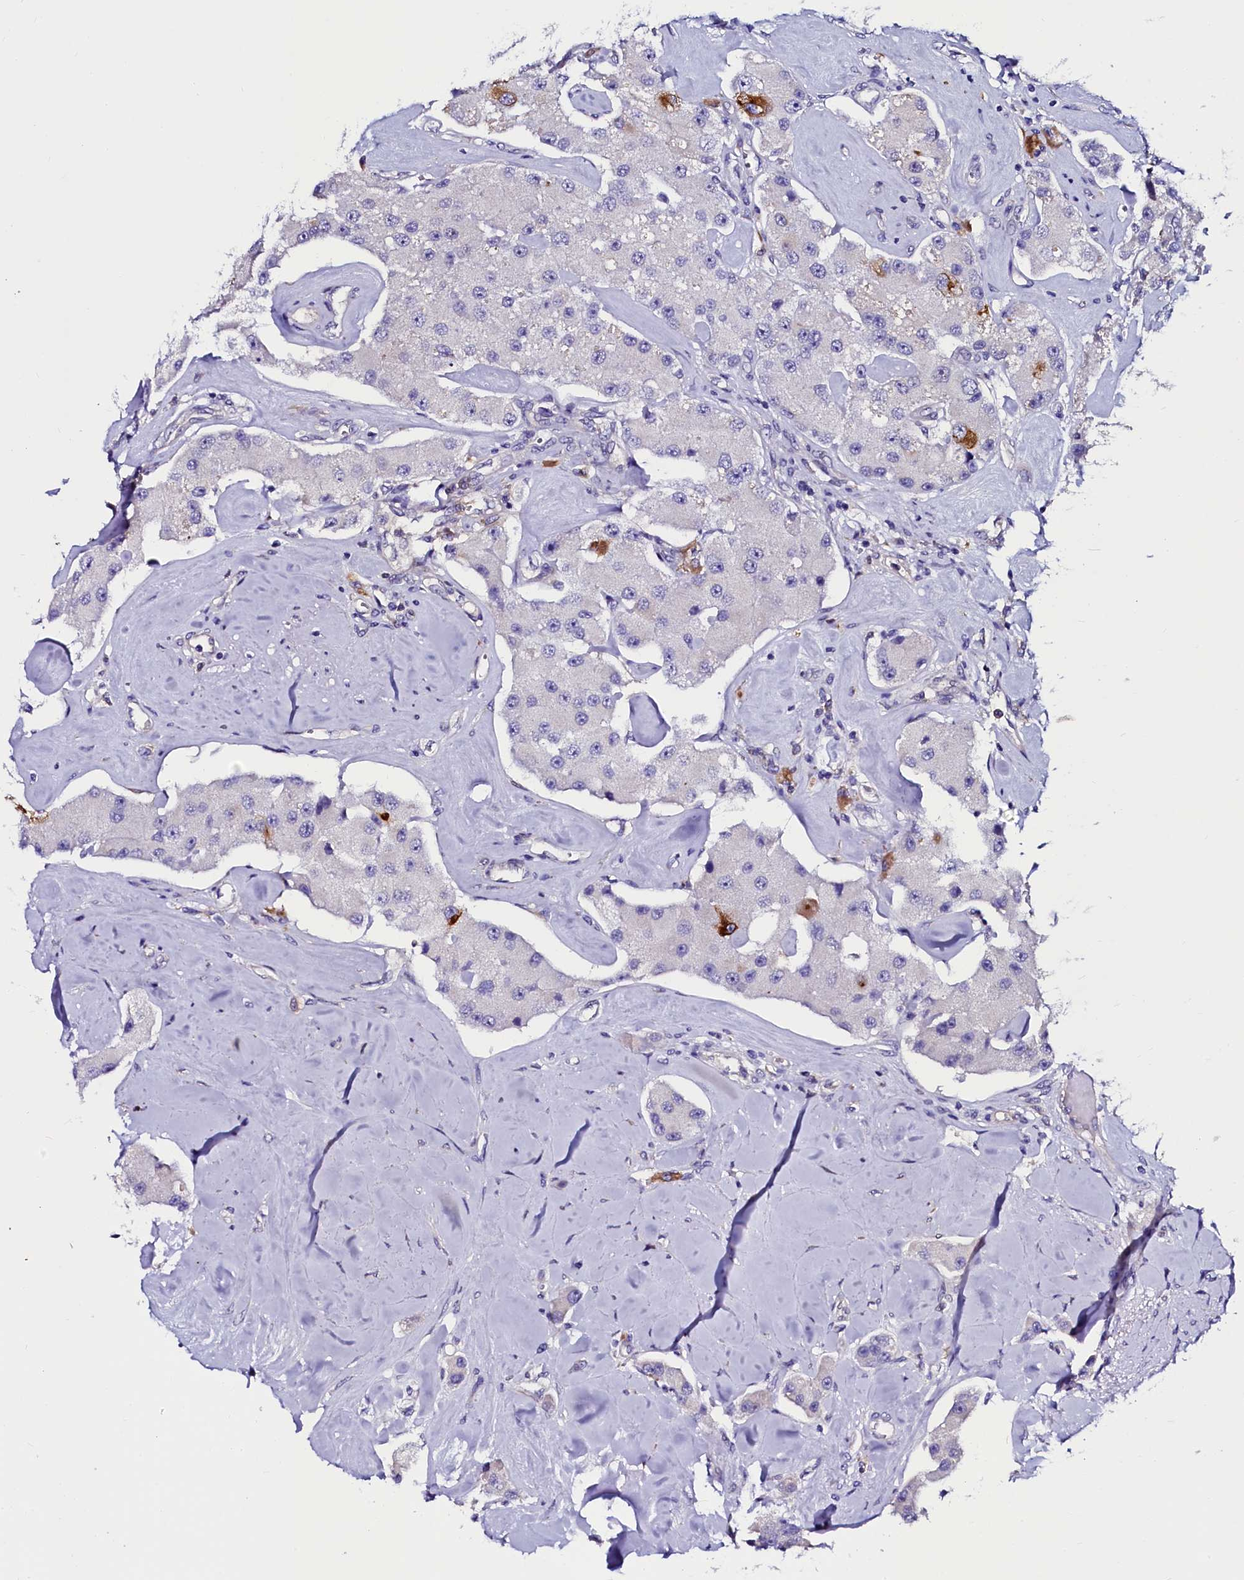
{"staining": {"intensity": "strong", "quantity": "<25%", "location": "cytoplasmic/membranous"}, "tissue": "carcinoid", "cell_type": "Tumor cells", "image_type": "cancer", "snomed": [{"axis": "morphology", "description": "Carcinoid, malignant, NOS"}, {"axis": "topography", "description": "Pancreas"}], "caption": "DAB immunohistochemical staining of carcinoid reveals strong cytoplasmic/membranous protein staining in approximately <25% of tumor cells.", "gene": "OTOL1", "patient": {"sex": "male", "age": 41}}